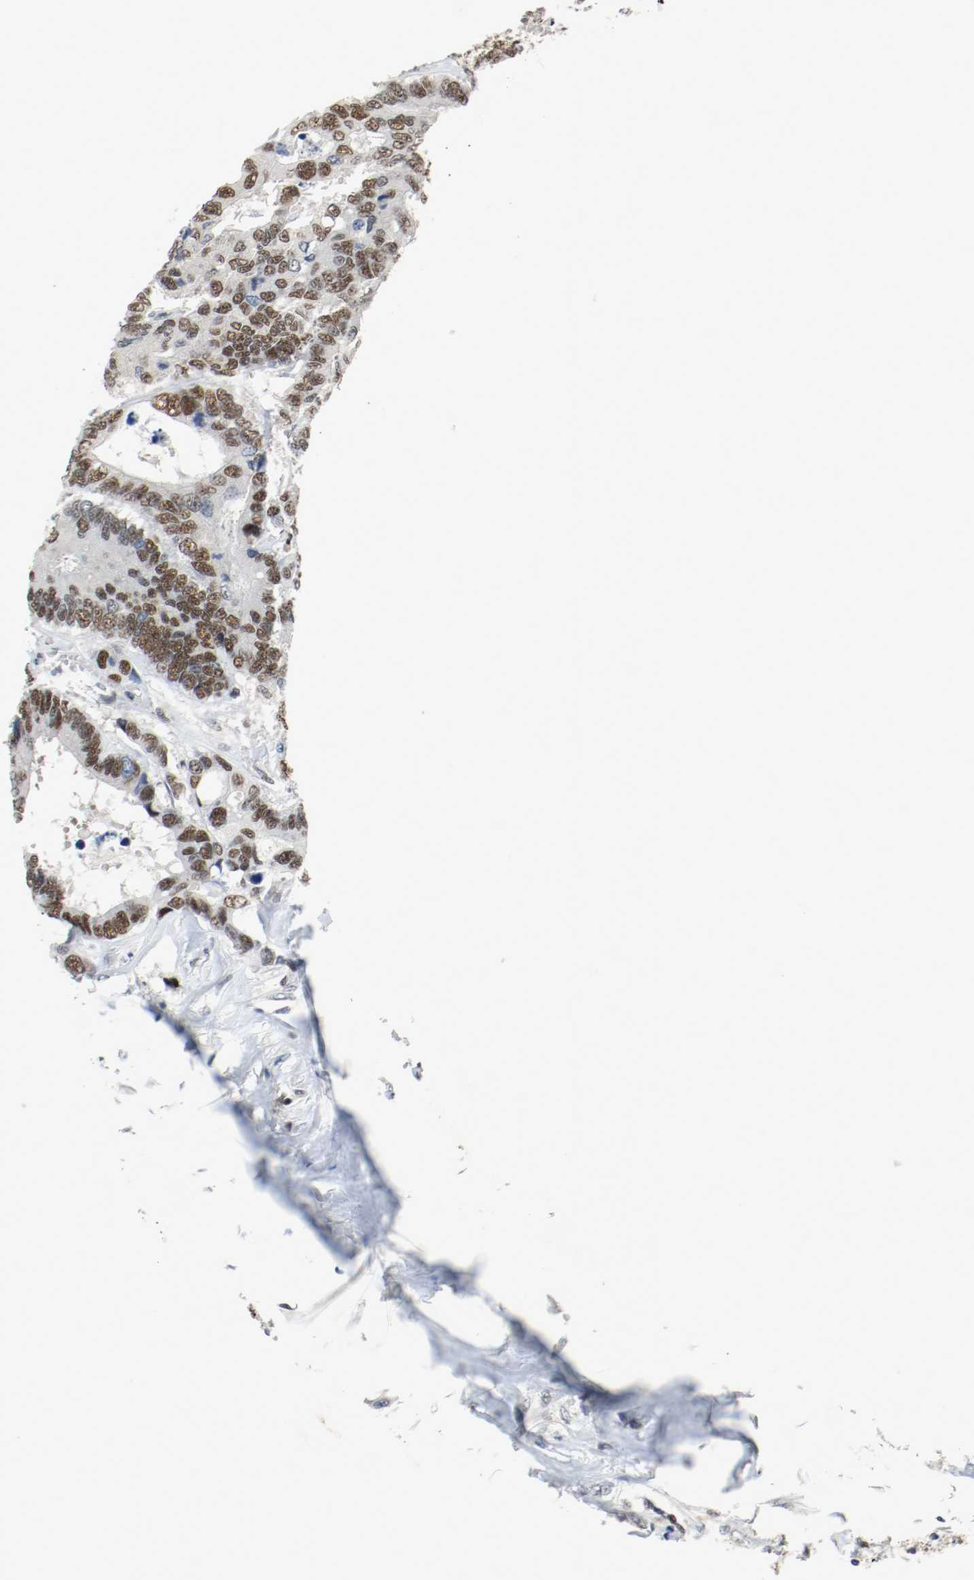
{"staining": {"intensity": "strong", "quantity": ">75%", "location": "nuclear"}, "tissue": "colorectal cancer", "cell_type": "Tumor cells", "image_type": "cancer", "snomed": [{"axis": "morphology", "description": "Adenocarcinoma, NOS"}, {"axis": "topography", "description": "Rectum"}], "caption": "This histopathology image demonstrates colorectal adenocarcinoma stained with IHC to label a protein in brown. The nuclear of tumor cells show strong positivity for the protein. Nuclei are counter-stained blue.", "gene": "ASH1L", "patient": {"sex": "male", "age": 55}}